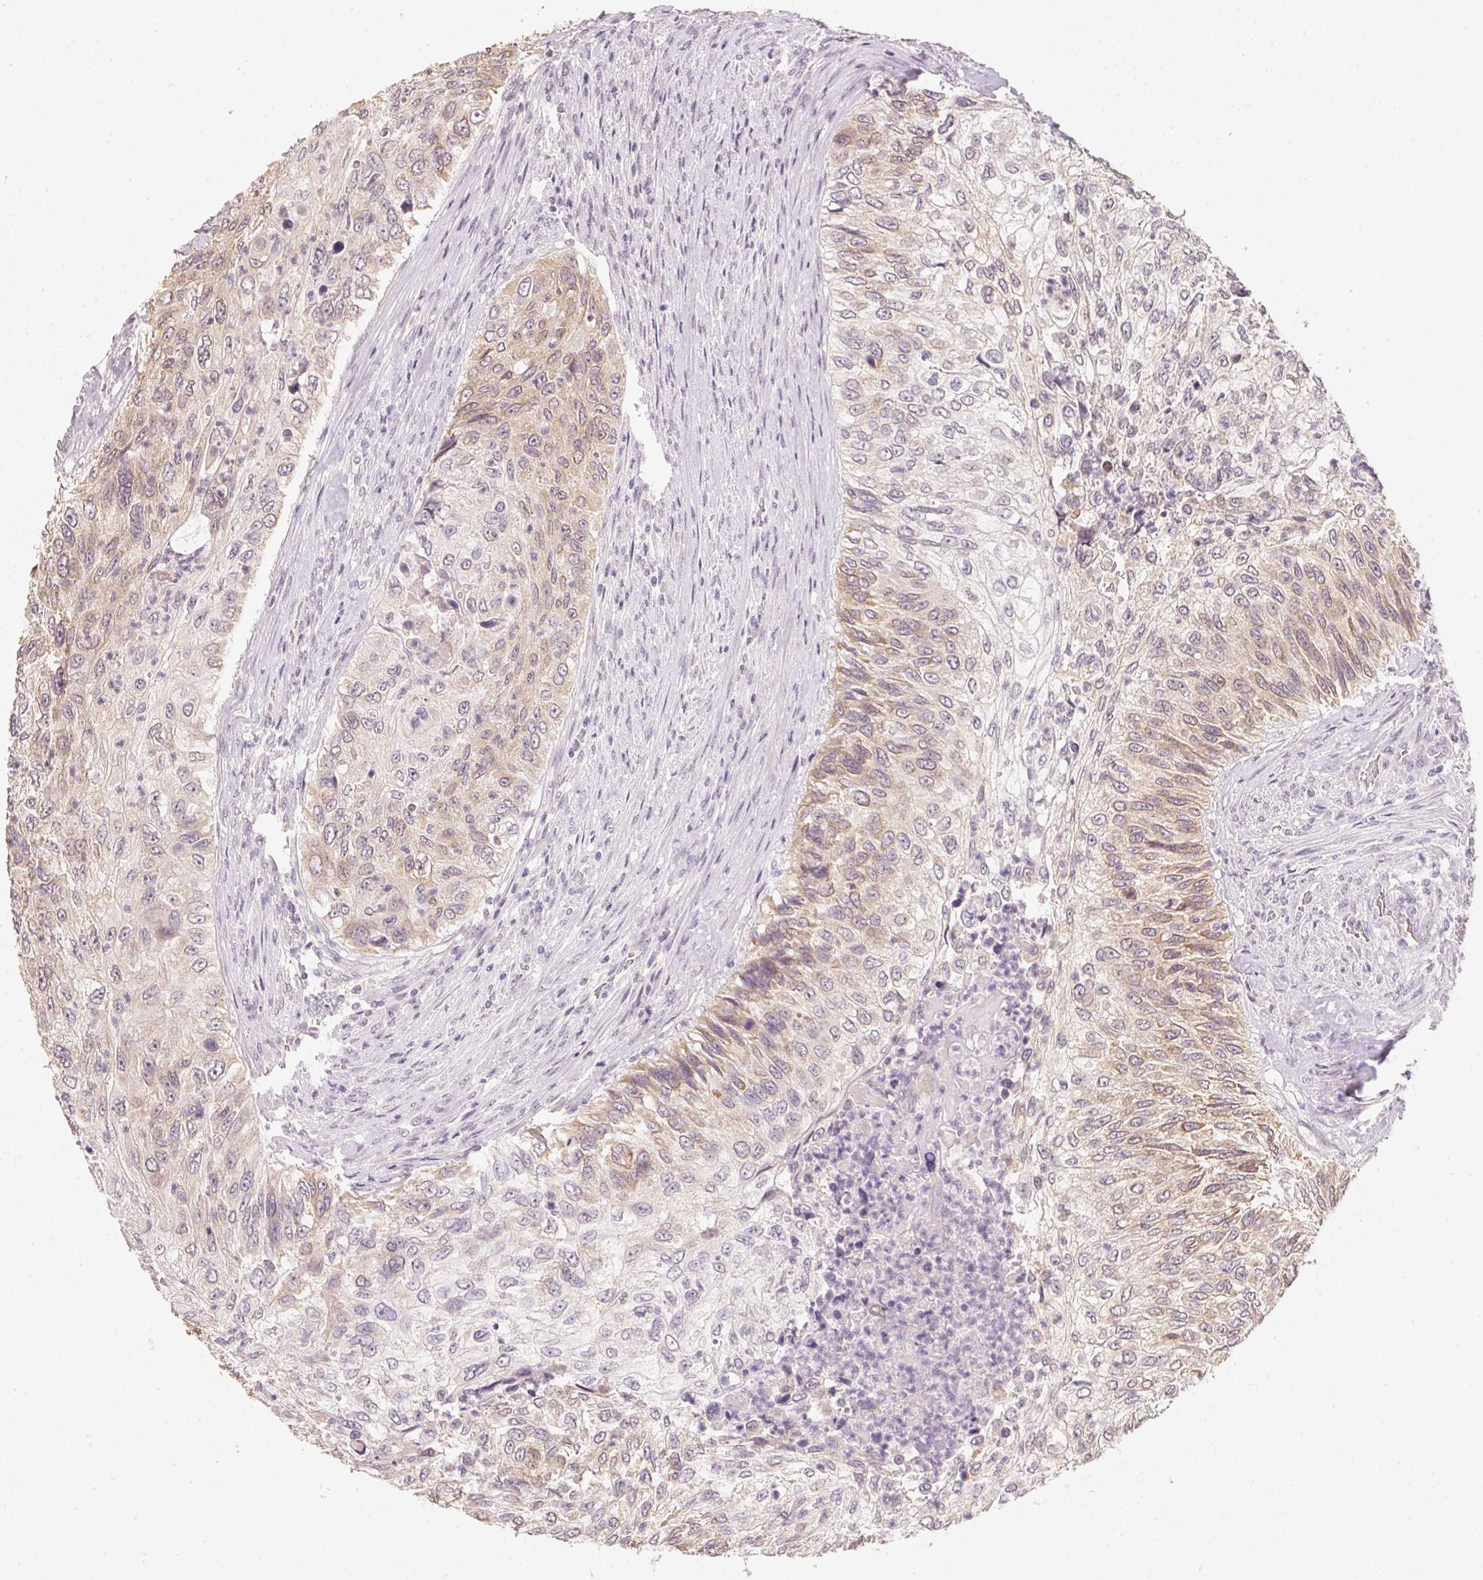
{"staining": {"intensity": "weak", "quantity": "<25%", "location": "cytoplasmic/membranous"}, "tissue": "urothelial cancer", "cell_type": "Tumor cells", "image_type": "cancer", "snomed": [{"axis": "morphology", "description": "Urothelial carcinoma, High grade"}, {"axis": "topography", "description": "Urinary bladder"}], "caption": "Tumor cells are negative for protein expression in human urothelial carcinoma (high-grade).", "gene": "DHCR24", "patient": {"sex": "female", "age": 60}}